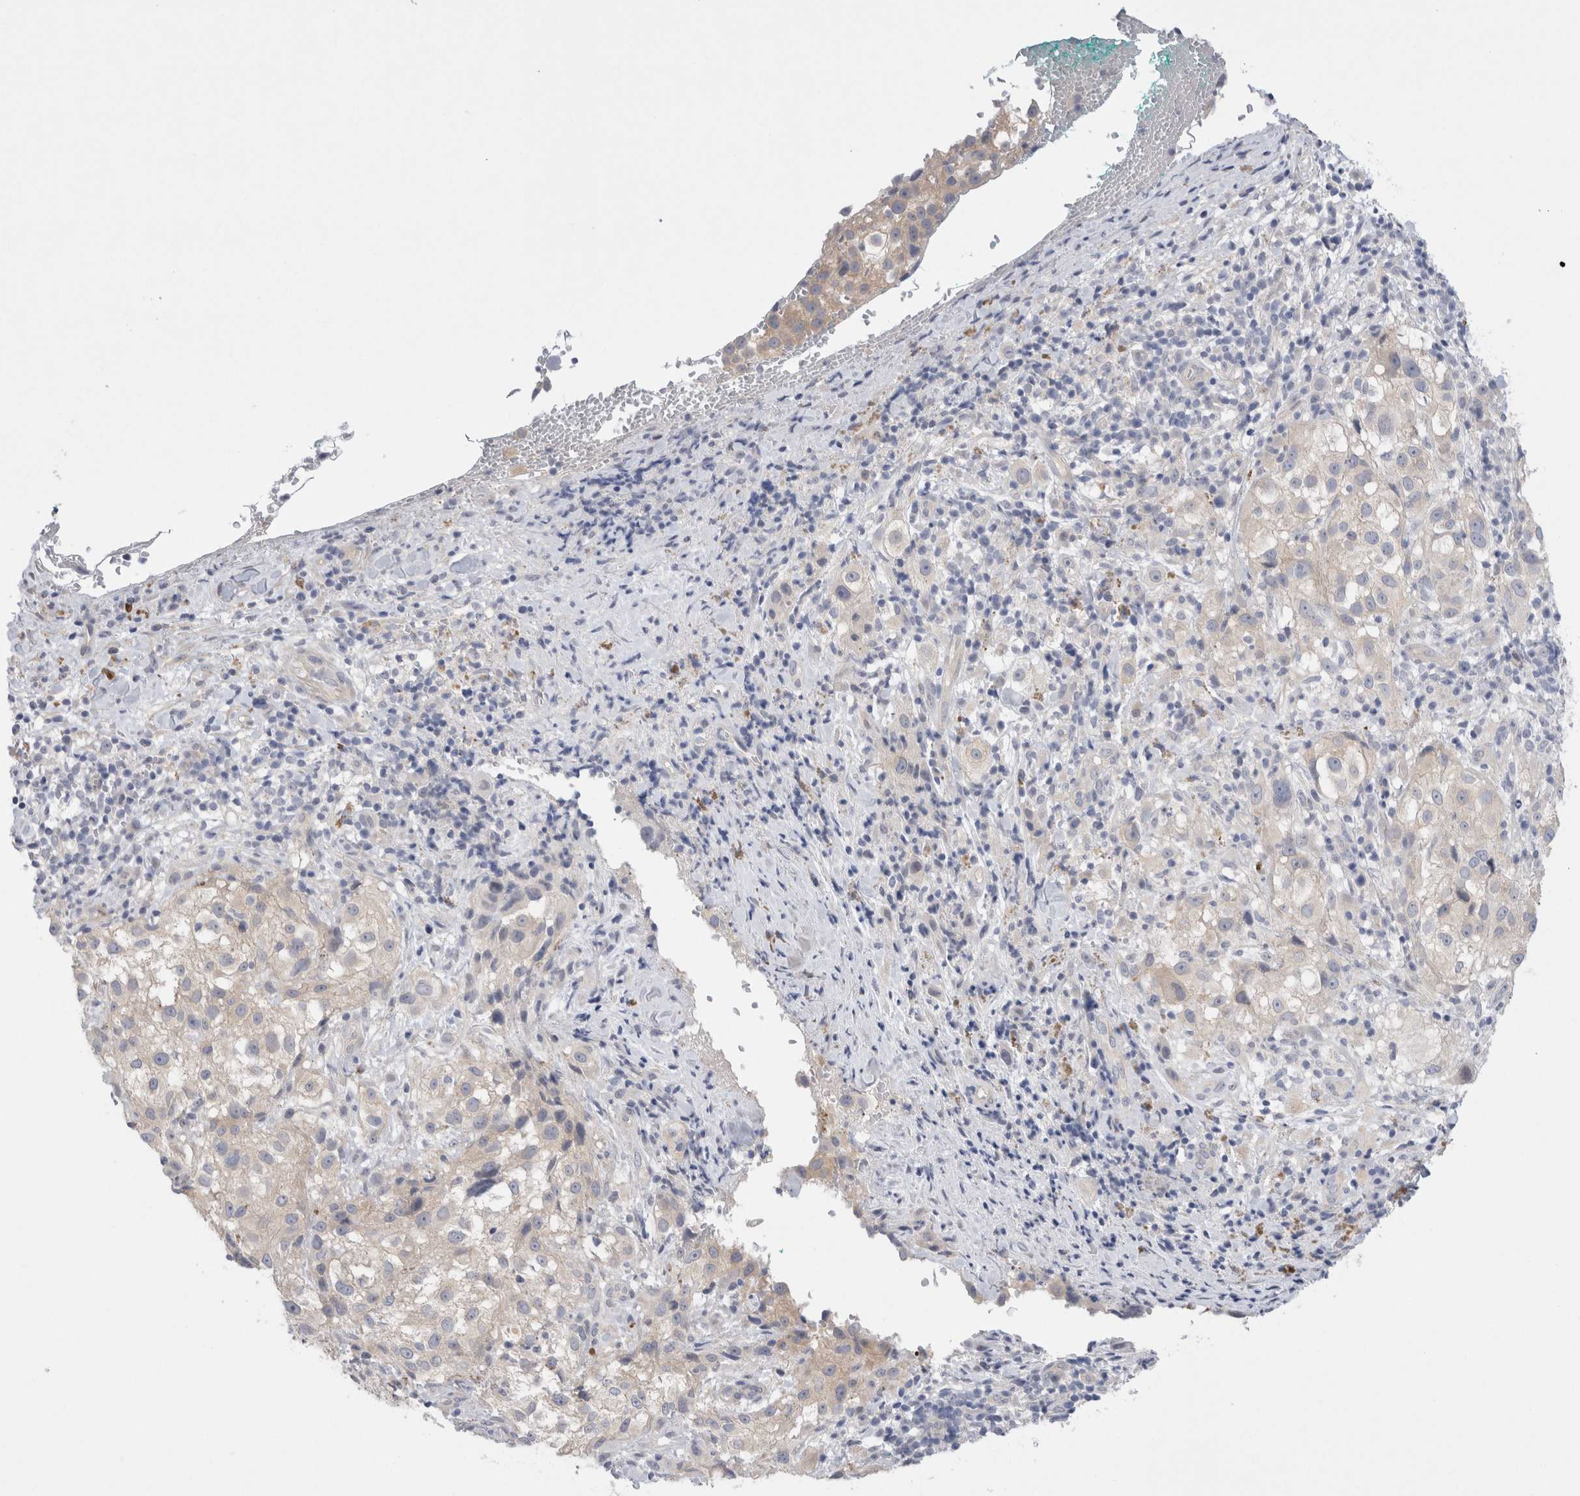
{"staining": {"intensity": "negative", "quantity": "none", "location": "none"}, "tissue": "melanoma", "cell_type": "Tumor cells", "image_type": "cancer", "snomed": [{"axis": "morphology", "description": "Necrosis, NOS"}, {"axis": "morphology", "description": "Malignant melanoma, NOS"}, {"axis": "topography", "description": "Skin"}], "caption": "Melanoma stained for a protein using immunohistochemistry exhibits no positivity tumor cells.", "gene": "WIPF2", "patient": {"sex": "female", "age": 87}}